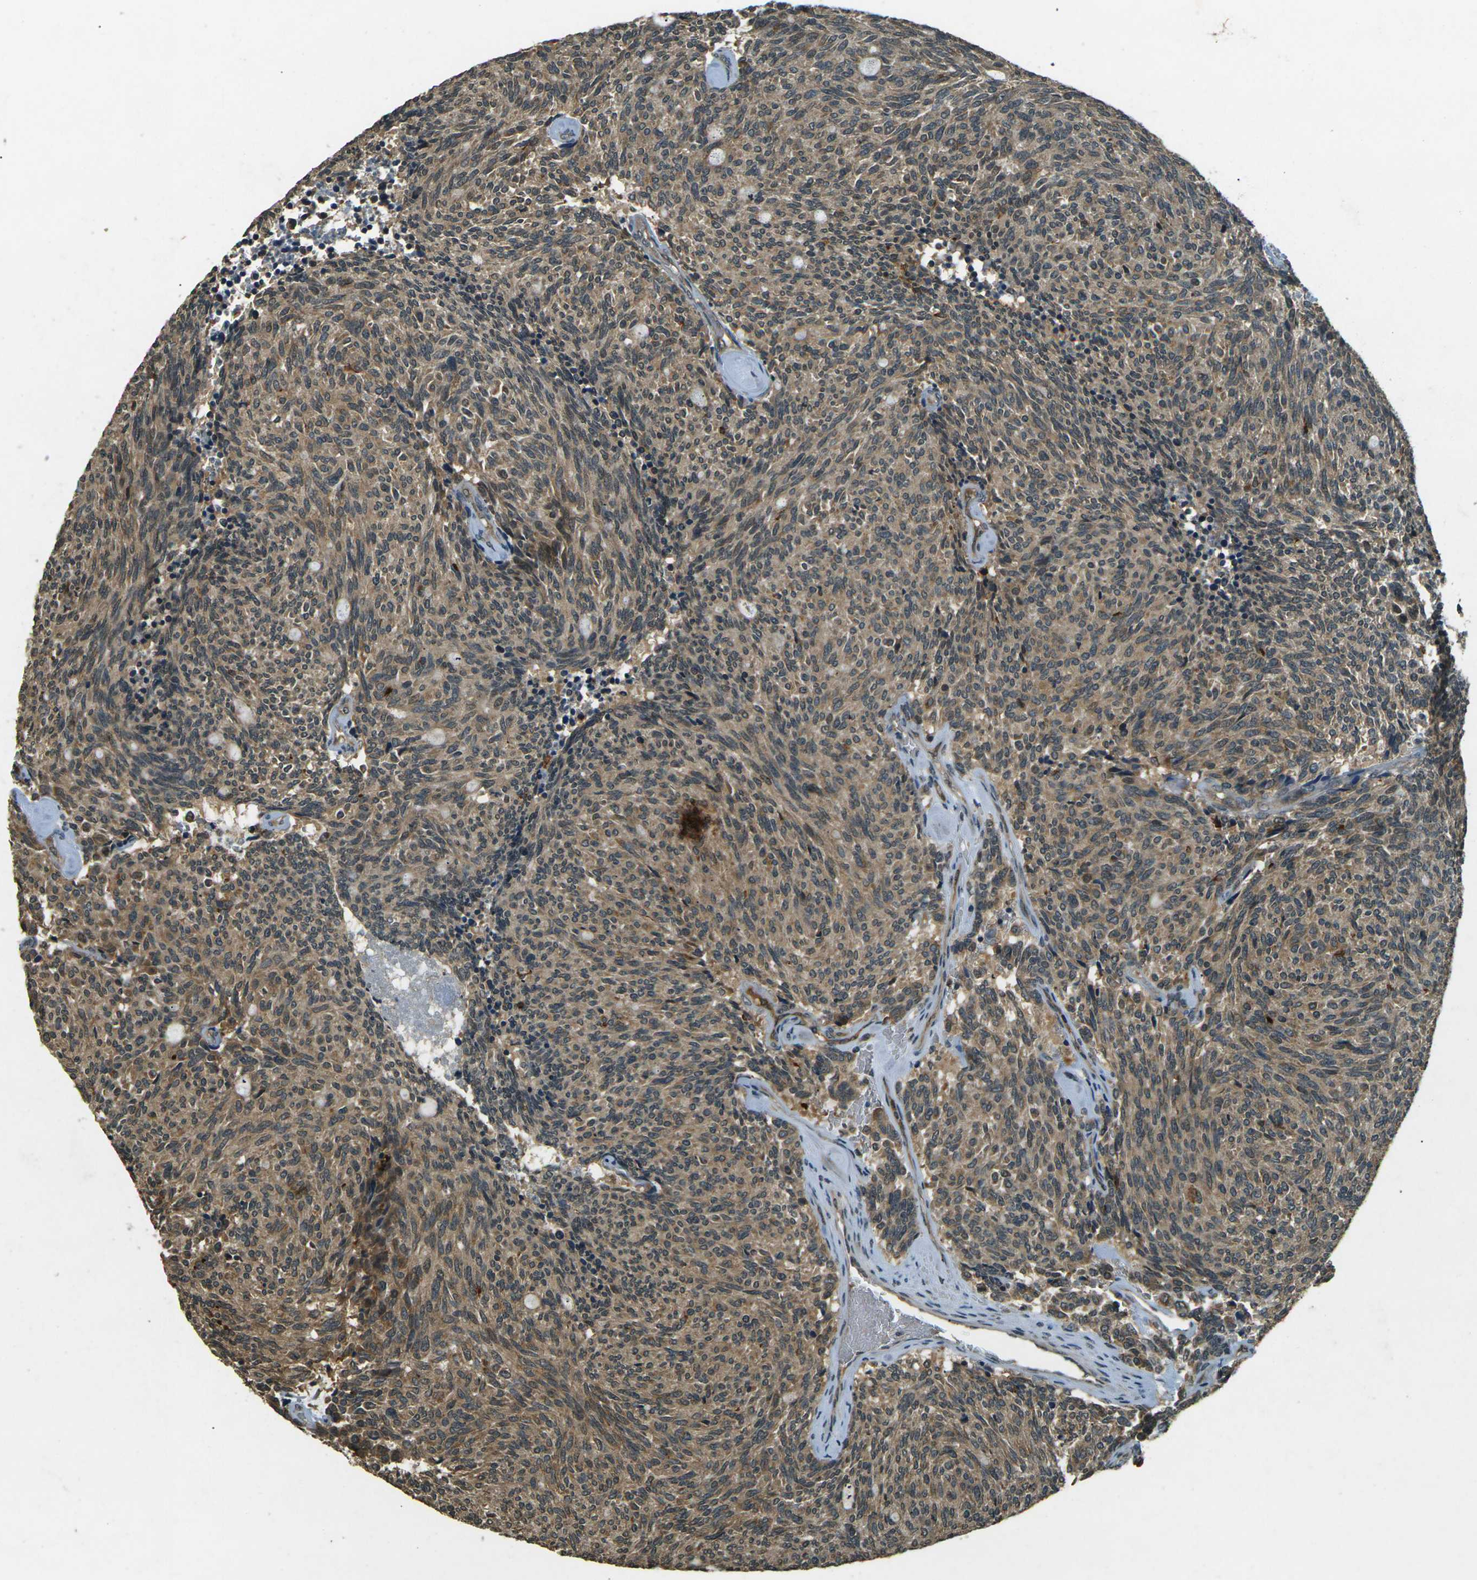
{"staining": {"intensity": "moderate", "quantity": ">75%", "location": "cytoplasmic/membranous"}, "tissue": "carcinoid", "cell_type": "Tumor cells", "image_type": "cancer", "snomed": [{"axis": "morphology", "description": "Carcinoid, malignant, NOS"}, {"axis": "topography", "description": "Pancreas"}], "caption": "Malignant carcinoid stained for a protein (brown) shows moderate cytoplasmic/membranous positive expression in about >75% of tumor cells.", "gene": "PDE2A", "patient": {"sex": "female", "age": 54}}